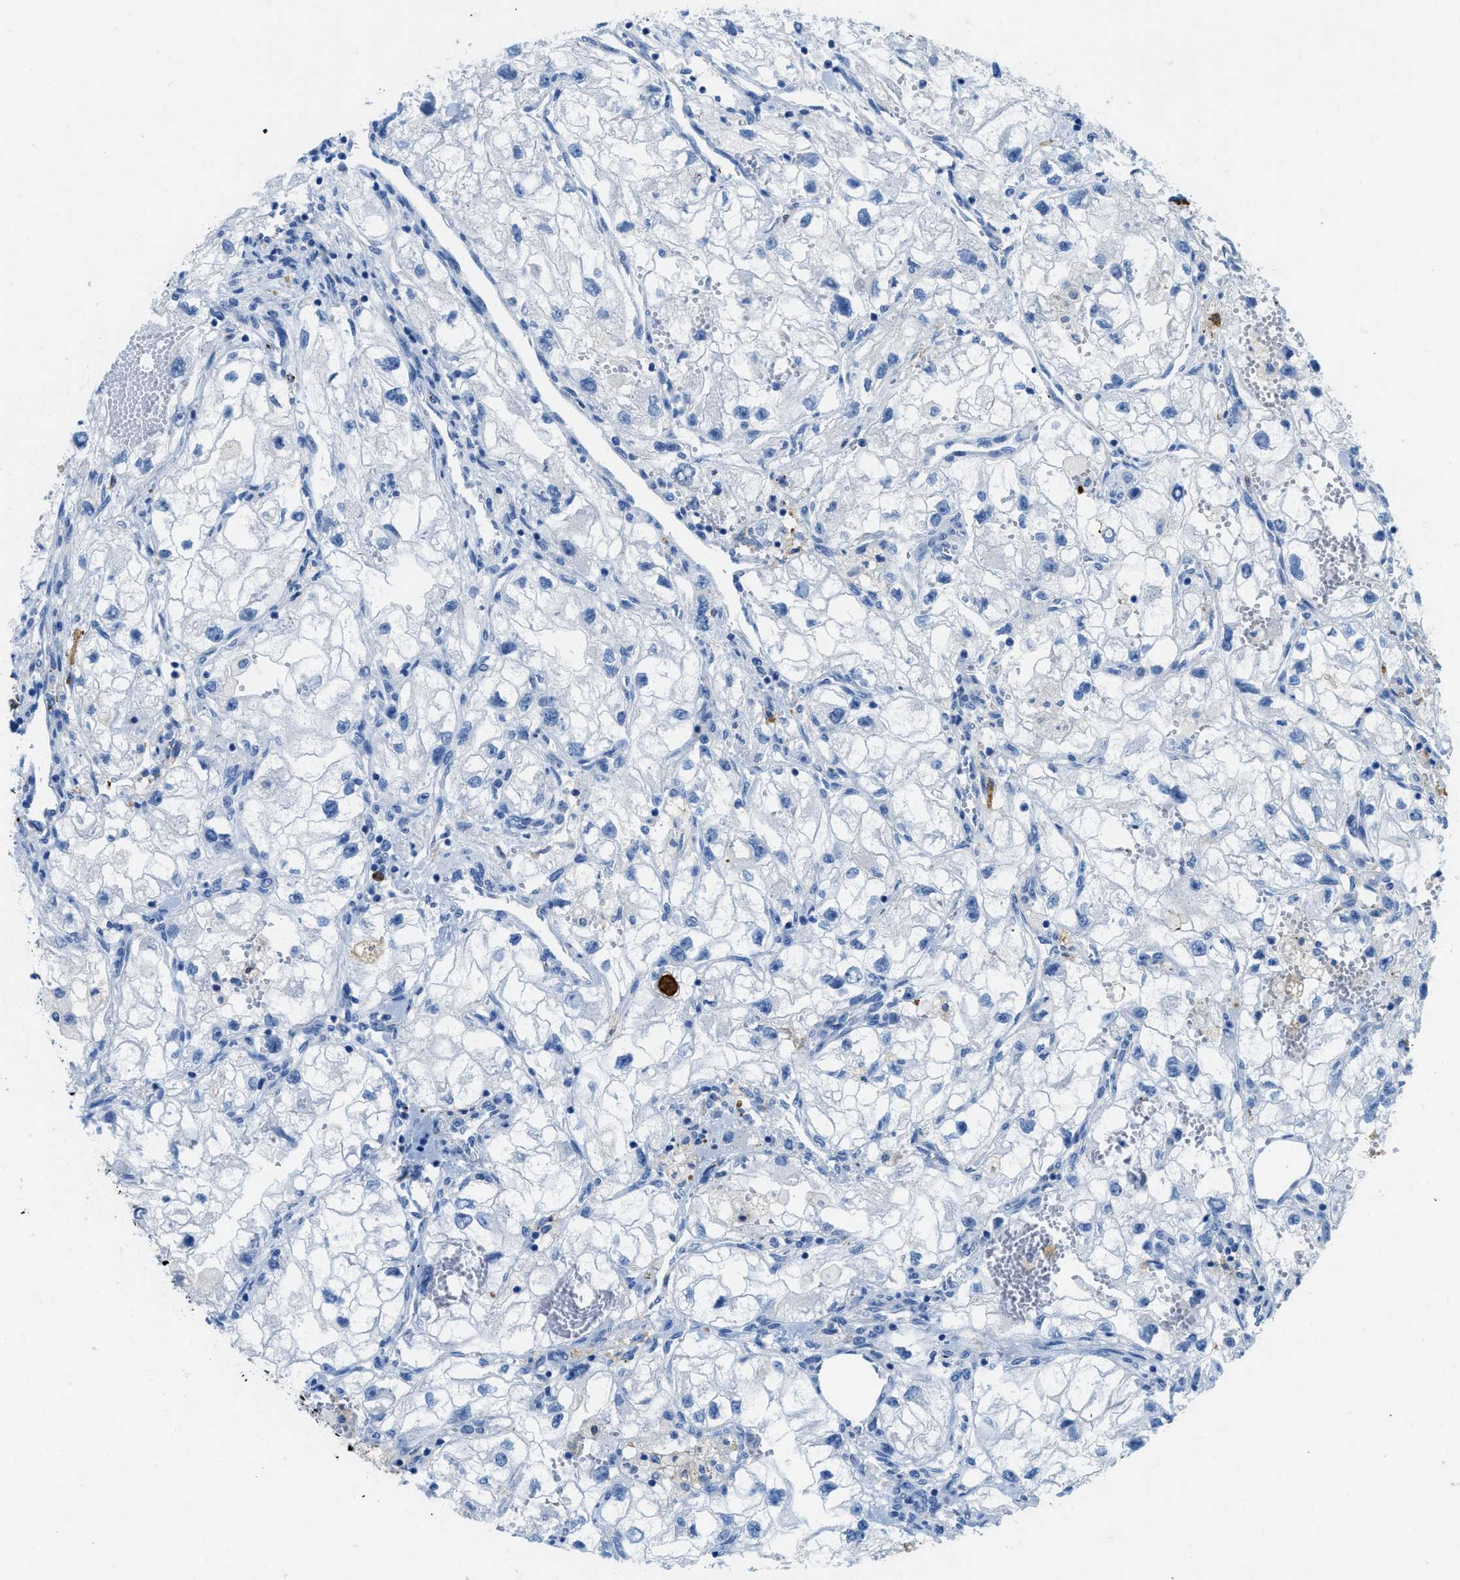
{"staining": {"intensity": "negative", "quantity": "none", "location": "none"}, "tissue": "renal cancer", "cell_type": "Tumor cells", "image_type": "cancer", "snomed": [{"axis": "morphology", "description": "Adenocarcinoma, NOS"}, {"axis": "topography", "description": "Kidney"}], "caption": "Immunohistochemical staining of renal cancer exhibits no significant positivity in tumor cells.", "gene": "XCR1", "patient": {"sex": "female", "age": 70}}